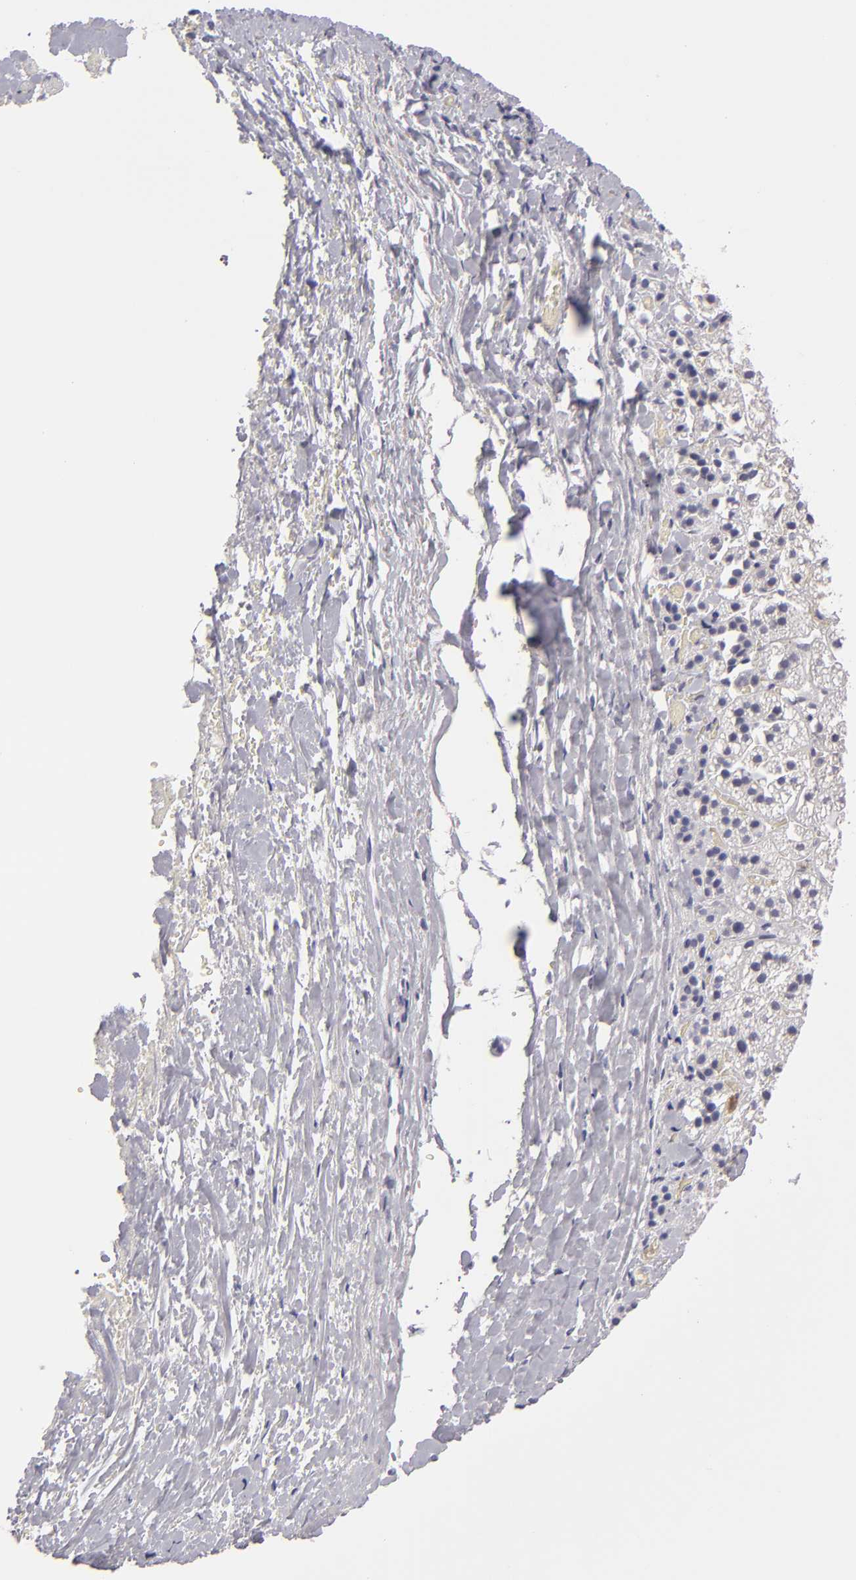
{"staining": {"intensity": "negative", "quantity": "none", "location": "none"}, "tissue": "adrenal gland", "cell_type": "Glandular cells", "image_type": "normal", "snomed": [{"axis": "morphology", "description": "Normal tissue, NOS"}, {"axis": "topography", "description": "Adrenal gland"}], "caption": "IHC micrograph of unremarkable adrenal gland stained for a protein (brown), which reveals no staining in glandular cells.", "gene": "MMP10", "patient": {"sex": "female", "age": 44}}